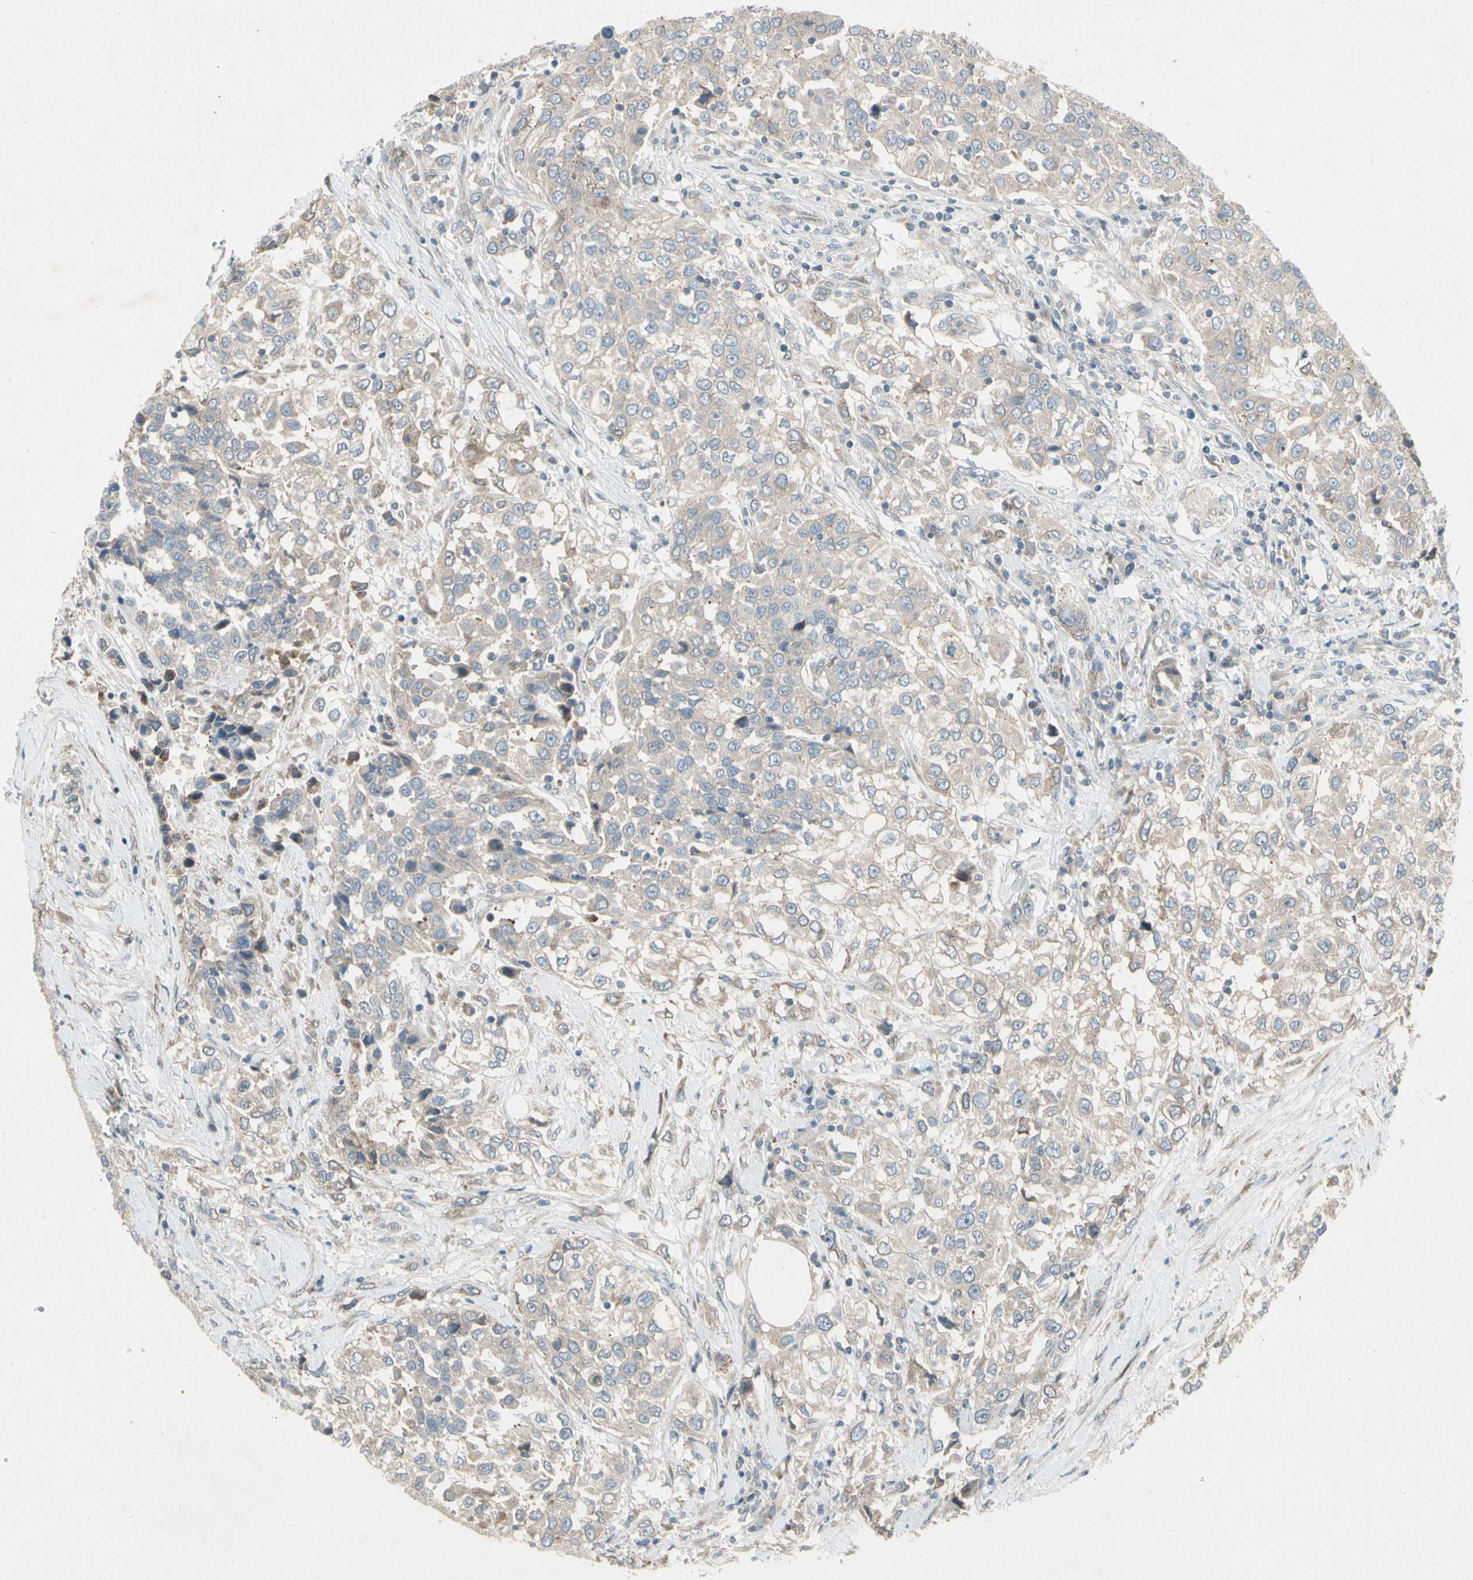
{"staining": {"intensity": "weak", "quantity": ">75%", "location": "cytoplasmic/membranous"}, "tissue": "urothelial cancer", "cell_type": "Tumor cells", "image_type": "cancer", "snomed": [{"axis": "morphology", "description": "Urothelial carcinoma, High grade"}, {"axis": "topography", "description": "Urinary bladder"}], "caption": "This is an image of immunohistochemistry (IHC) staining of urothelial cancer, which shows weak positivity in the cytoplasmic/membranous of tumor cells.", "gene": "PANK2", "patient": {"sex": "female", "age": 80}}